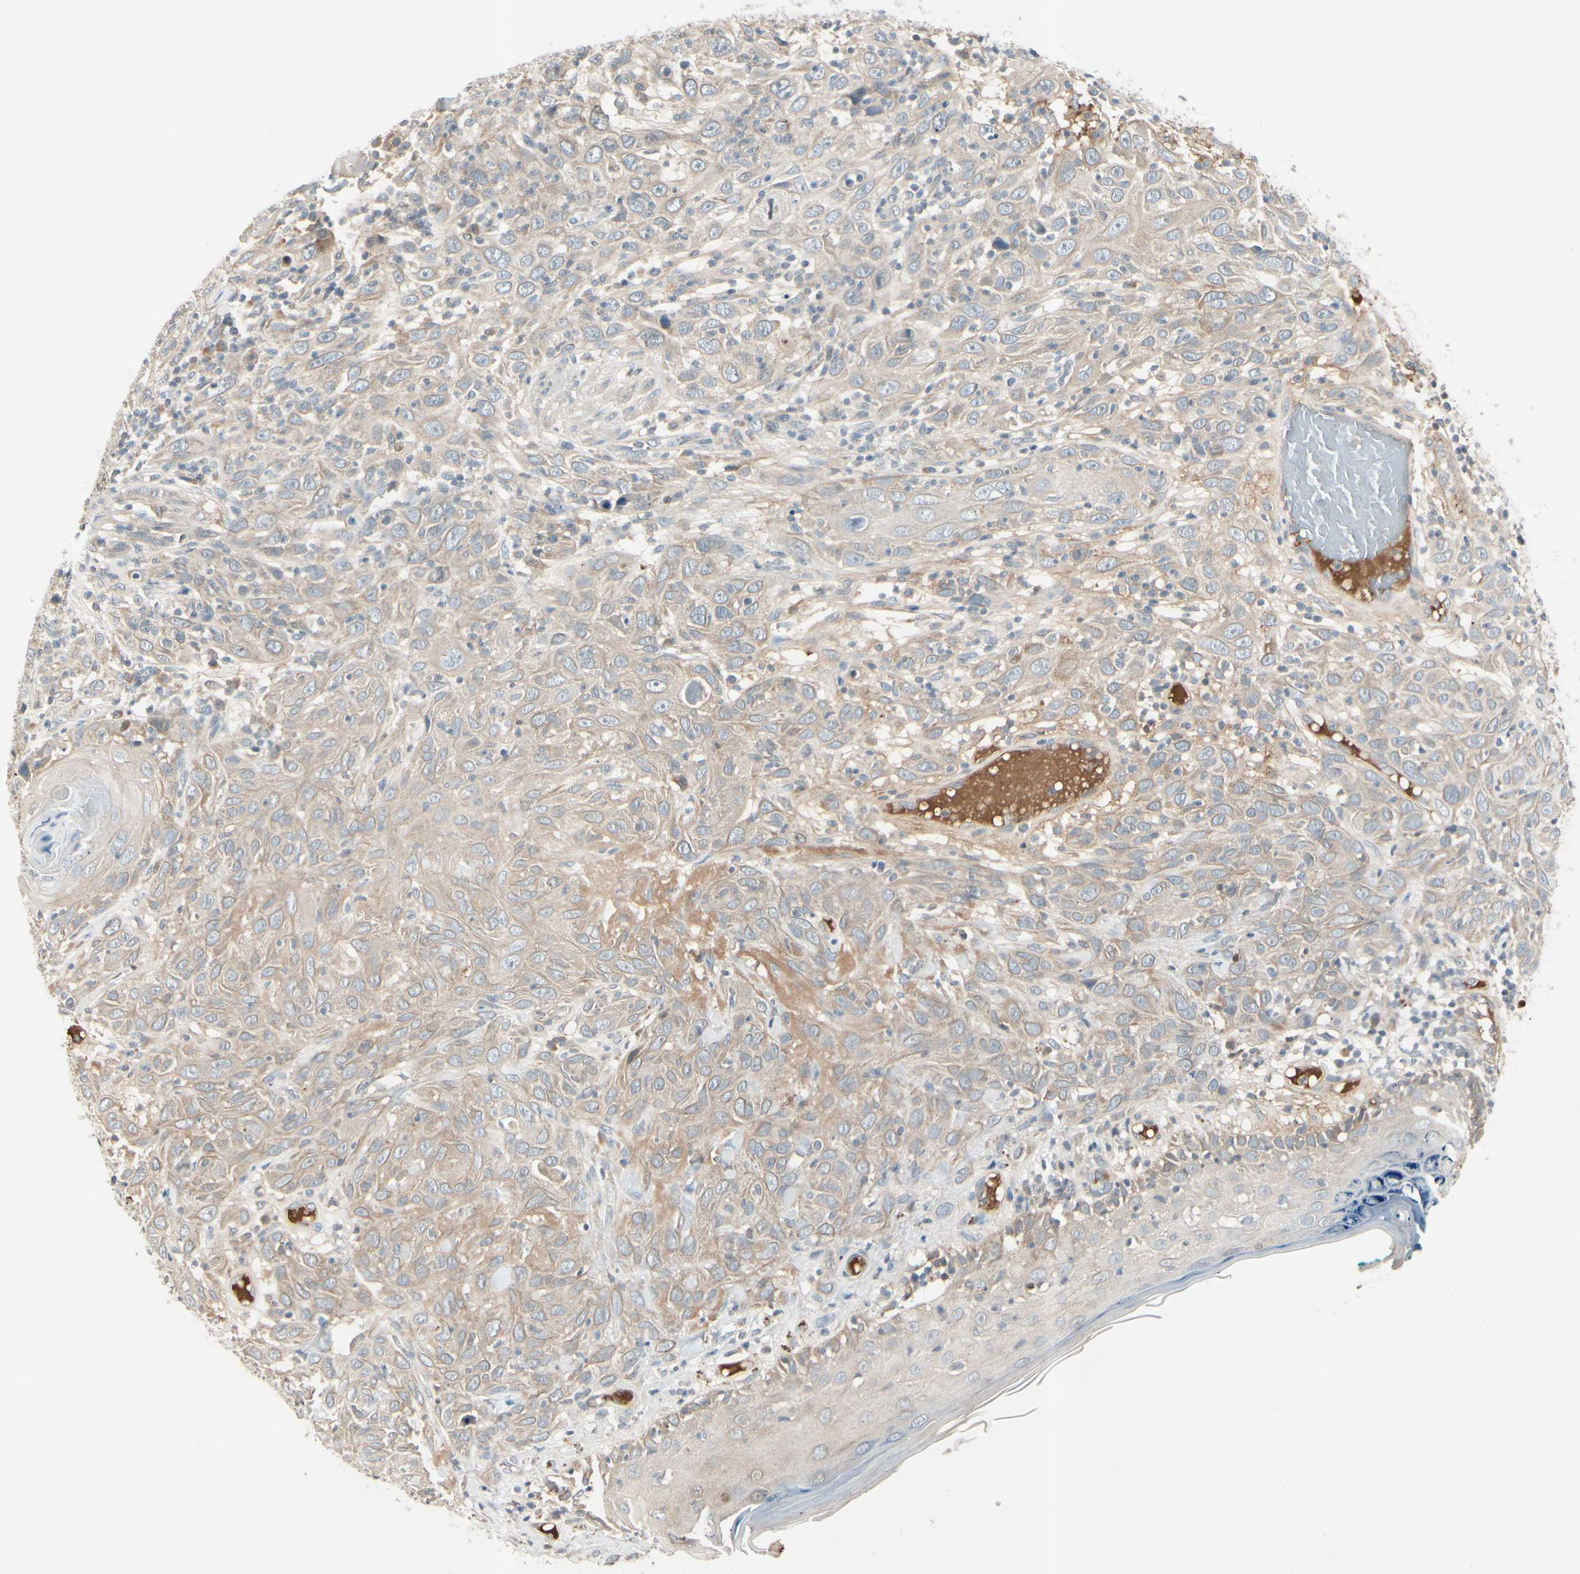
{"staining": {"intensity": "weak", "quantity": ">75%", "location": "cytoplasmic/membranous"}, "tissue": "skin cancer", "cell_type": "Tumor cells", "image_type": "cancer", "snomed": [{"axis": "morphology", "description": "Squamous cell carcinoma, NOS"}, {"axis": "topography", "description": "Skin"}], "caption": "The immunohistochemical stain highlights weak cytoplasmic/membranous expression in tumor cells of squamous cell carcinoma (skin) tissue.", "gene": "ICAM5", "patient": {"sex": "female", "age": 88}}